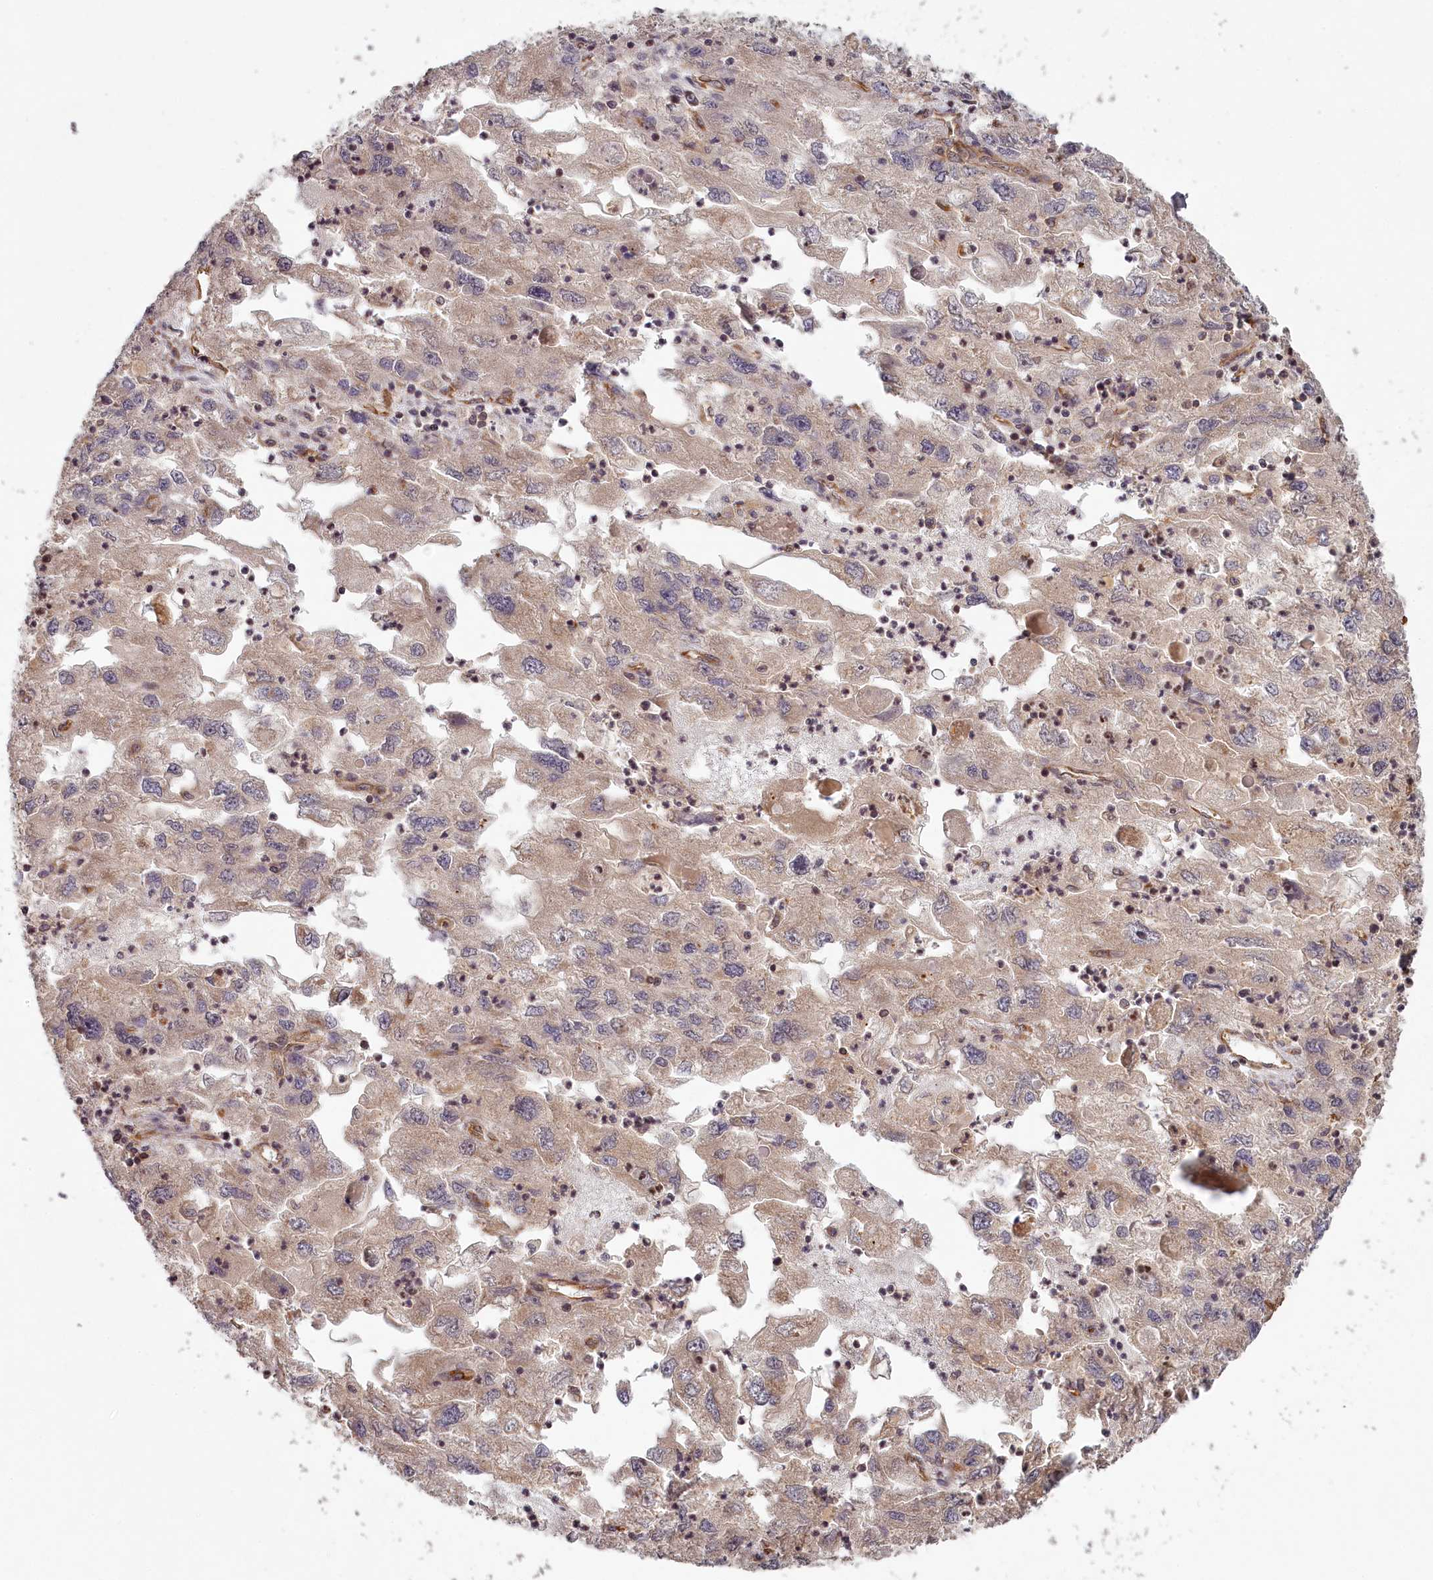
{"staining": {"intensity": "weak", "quantity": "25%-75%", "location": "cytoplasmic/membranous"}, "tissue": "endometrial cancer", "cell_type": "Tumor cells", "image_type": "cancer", "snomed": [{"axis": "morphology", "description": "Adenocarcinoma, NOS"}, {"axis": "topography", "description": "Endometrium"}], "caption": "IHC of endometrial cancer (adenocarcinoma) displays low levels of weak cytoplasmic/membranous expression in about 25%-75% of tumor cells.", "gene": "TMIE", "patient": {"sex": "female", "age": 49}}